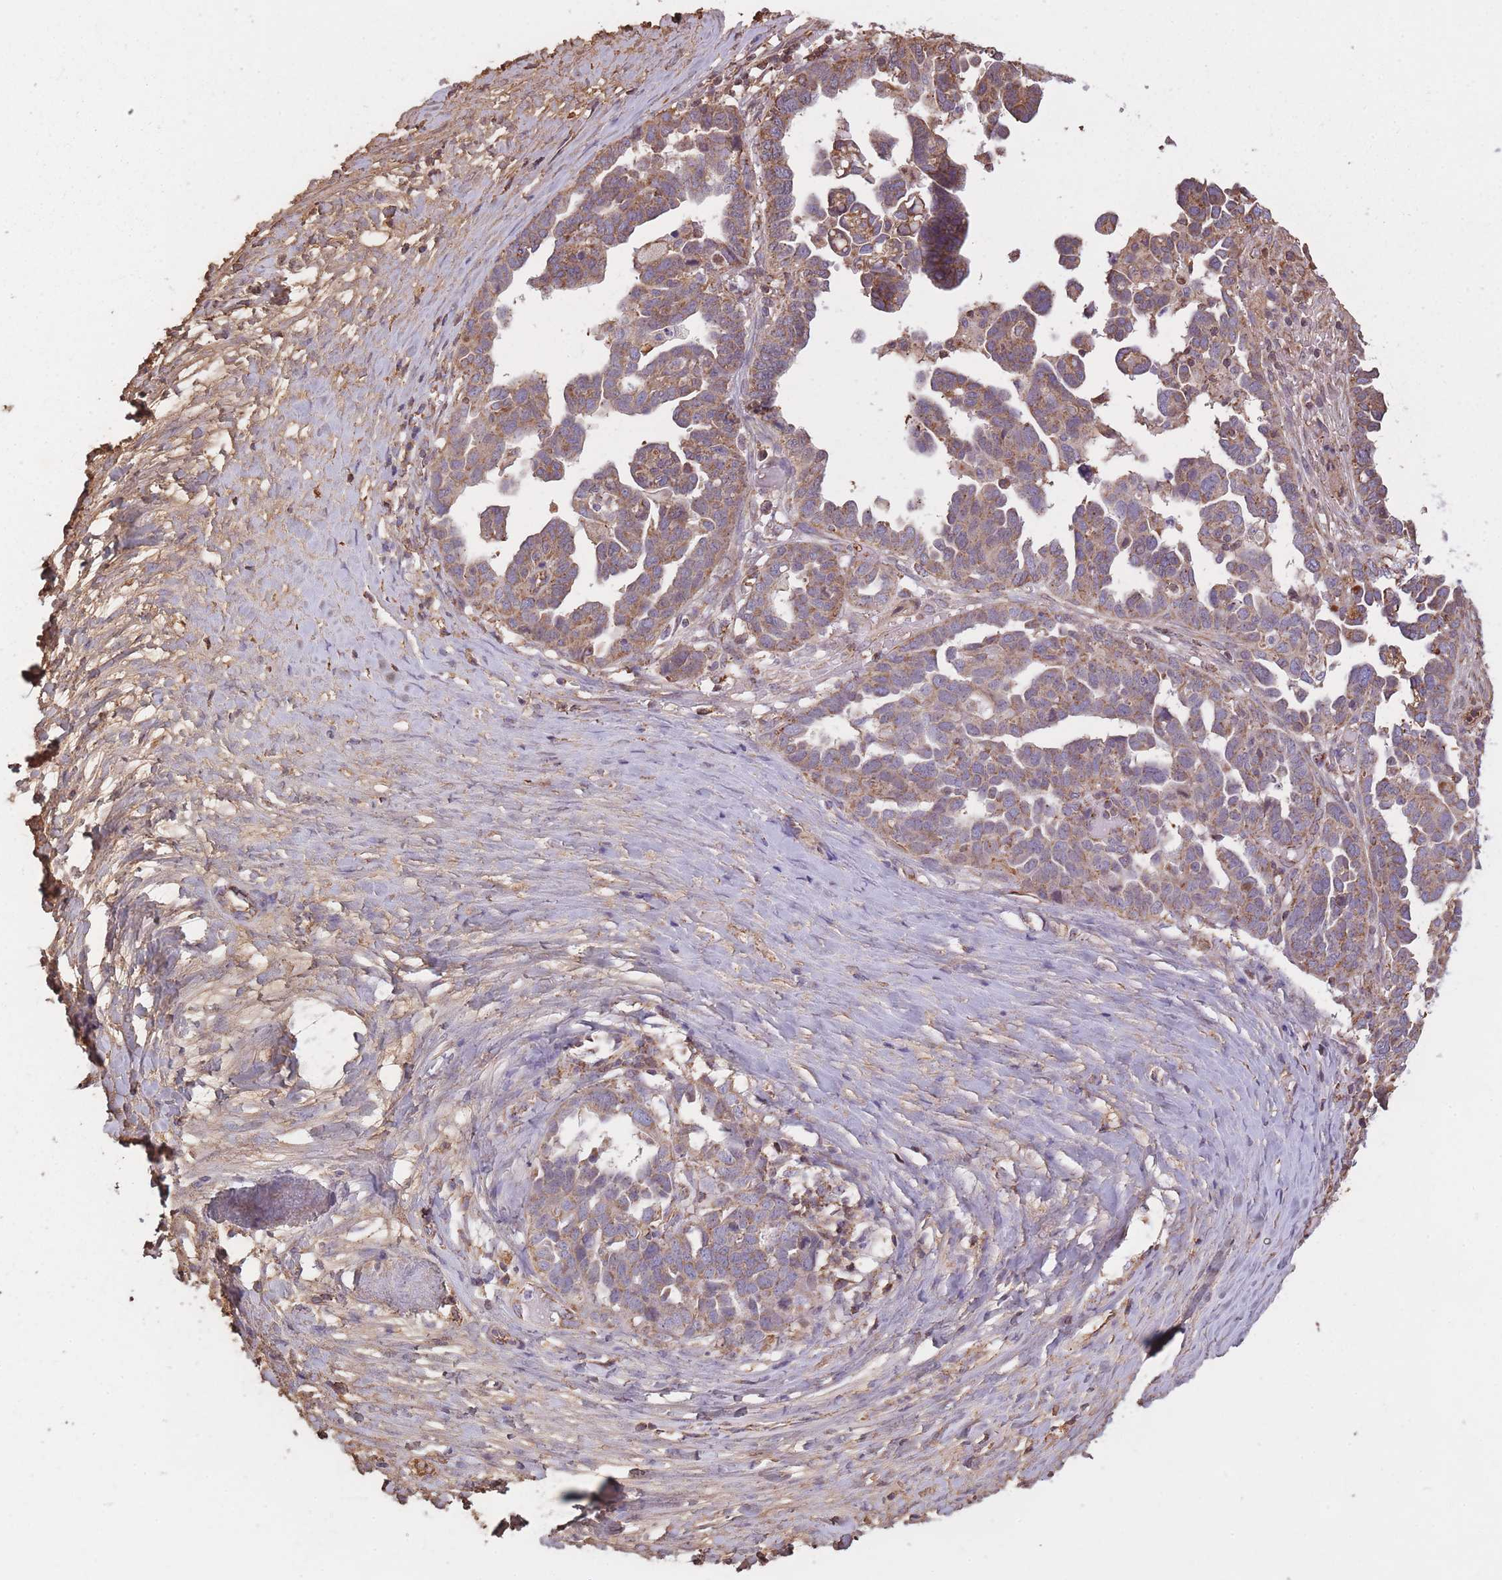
{"staining": {"intensity": "weak", "quantity": ">75%", "location": "cytoplasmic/membranous"}, "tissue": "ovarian cancer", "cell_type": "Tumor cells", "image_type": "cancer", "snomed": [{"axis": "morphology", "description": "Cystadenocarcinoma, serous, NOS"}, {"axis": "topography", "description": "Ovary"}], "caption": "Ovarian cancer stained with a protein marker shows weak staining in tumor cells.", "gene": "KAT2A", "patient": {"sex": "female", "age": 54}}